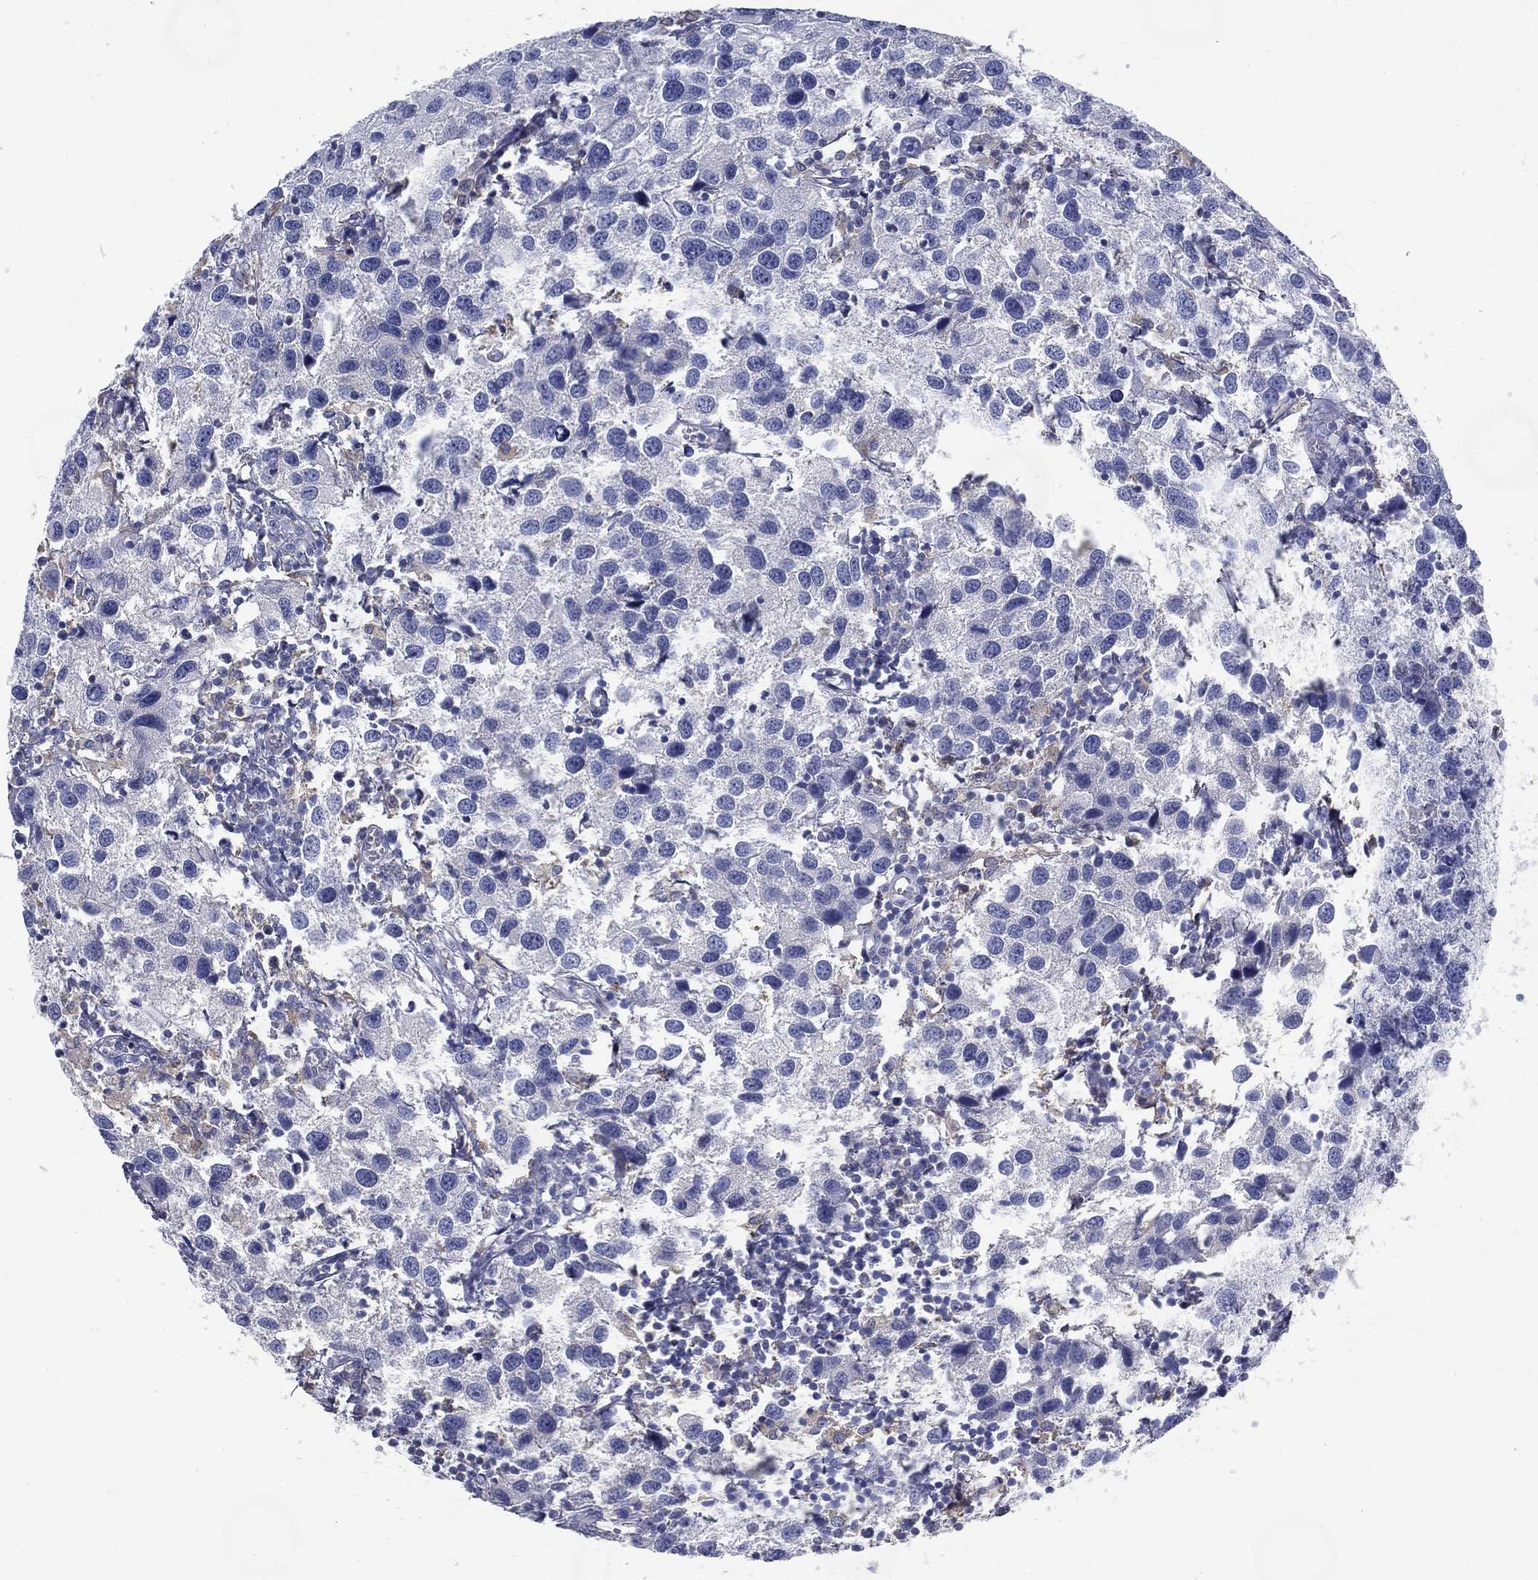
{"staining": {"intensity": "negative", "quantity": "none", "location": "none"}, "tissue": "urothelial cancer", "cell_type": "Tumor cells", "image_type": "cancer", "snomed": [{"axis": "morphology", "description": "Urothelial carcinoma, High grade"}, {"axis": "topography", "description": "Urinary bladder"}], "caption": "A micrograph of urothelial carcinoma (high-grade) stained for a protein reveals no brown staining in tumor cells.", "gene": "C19orf18", "patient": {"sex": "male", "age": 79}}